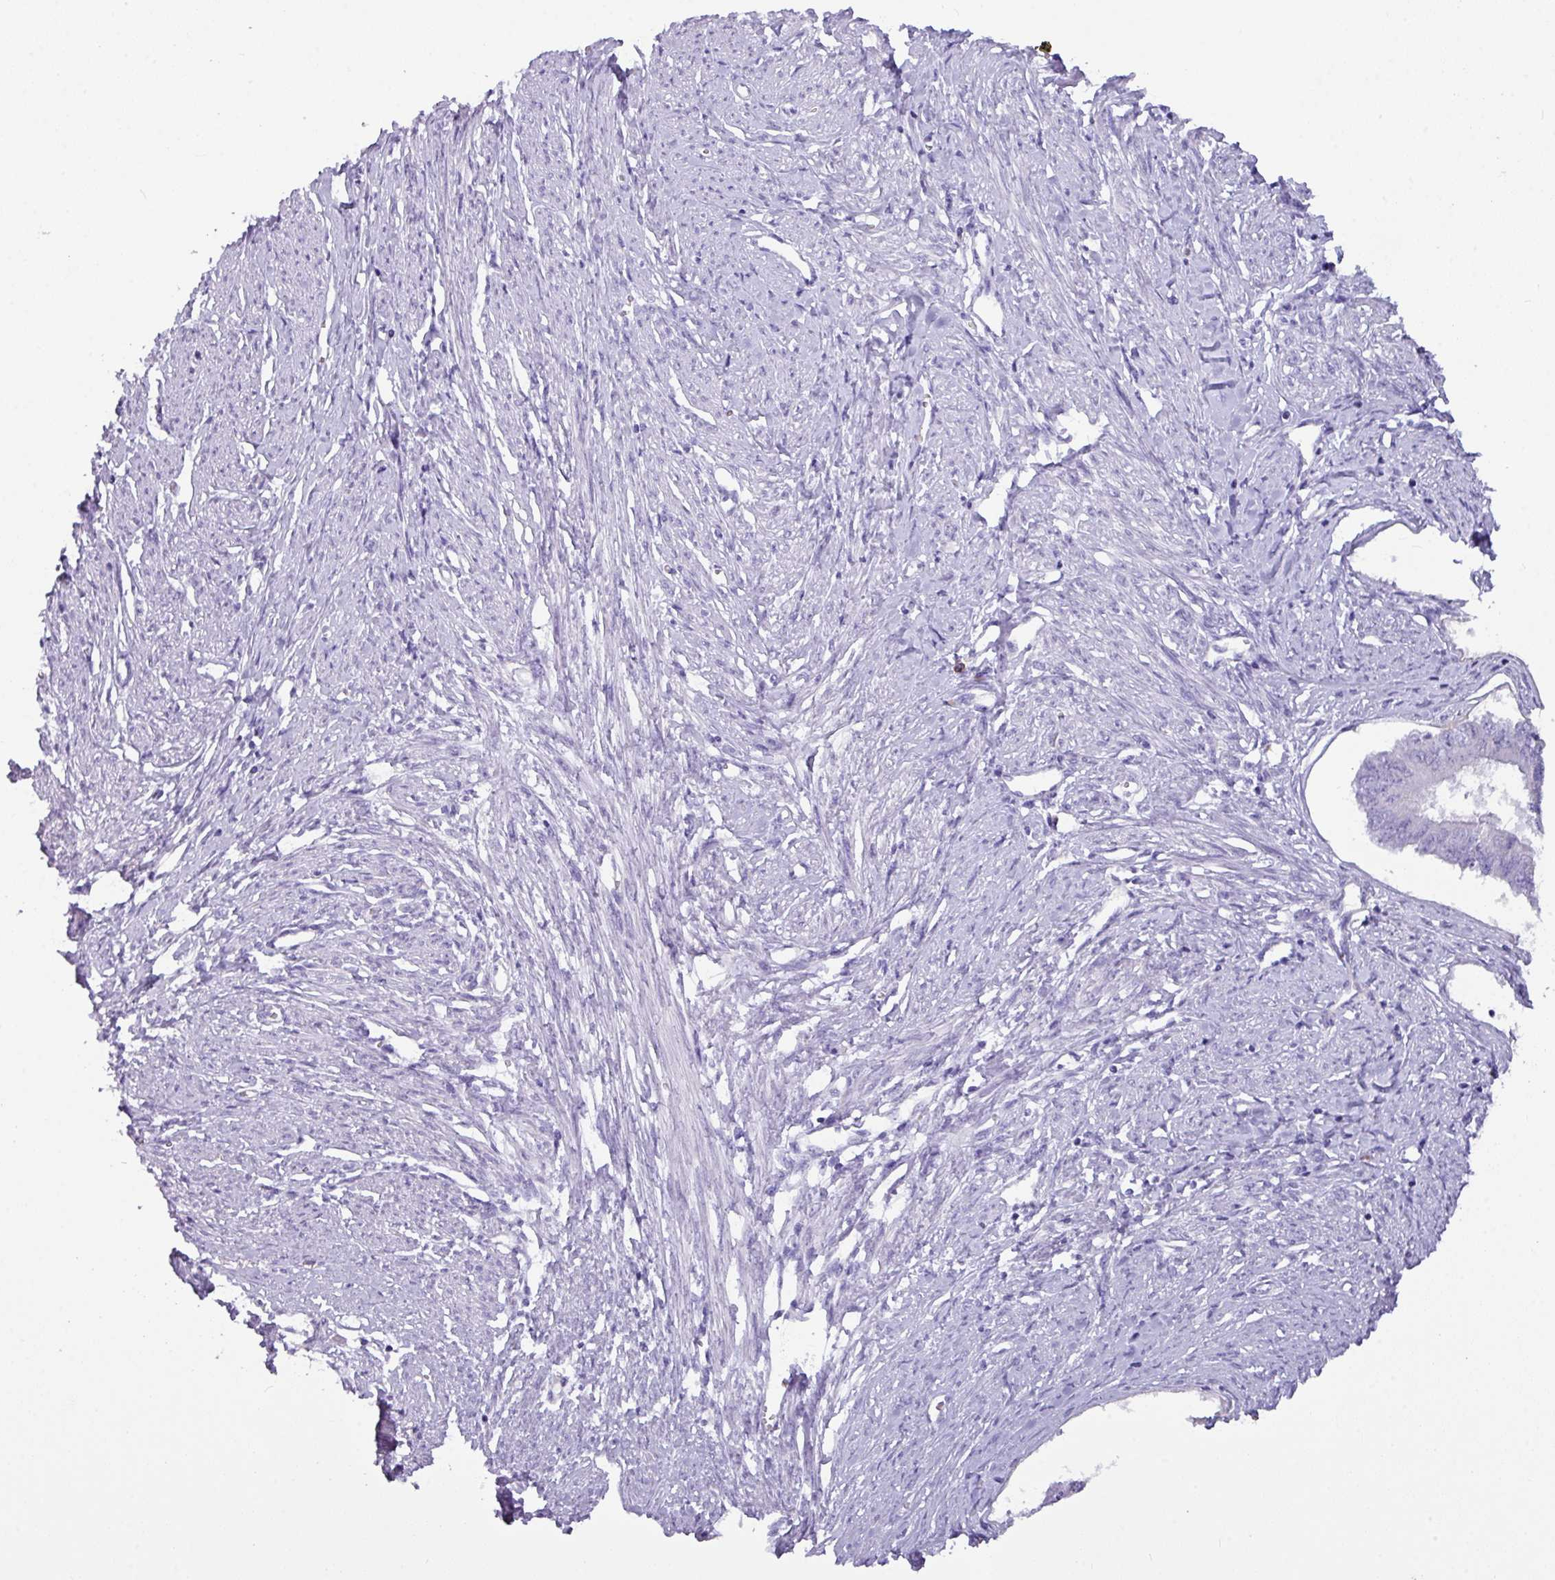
{"staining": {"intensity": "negative", "quantity": "none", "location": "none"}, "tissue": "endometrial cancer", "cell_type": "Tumor cells", "image_type": "cancer", "snomed": [{"axis": "morphology", "description": "Adenocarcinoma, NOS"}, {"axis": "topography", "description": "Endometrium"}], "caption": "This is an immunohistochemistry micrograph of human endometrial adenocarcinoma. There is no staining in tumor cells.", "gene": "ZNF524", "patient": {"sex": "female", "age": 76}}